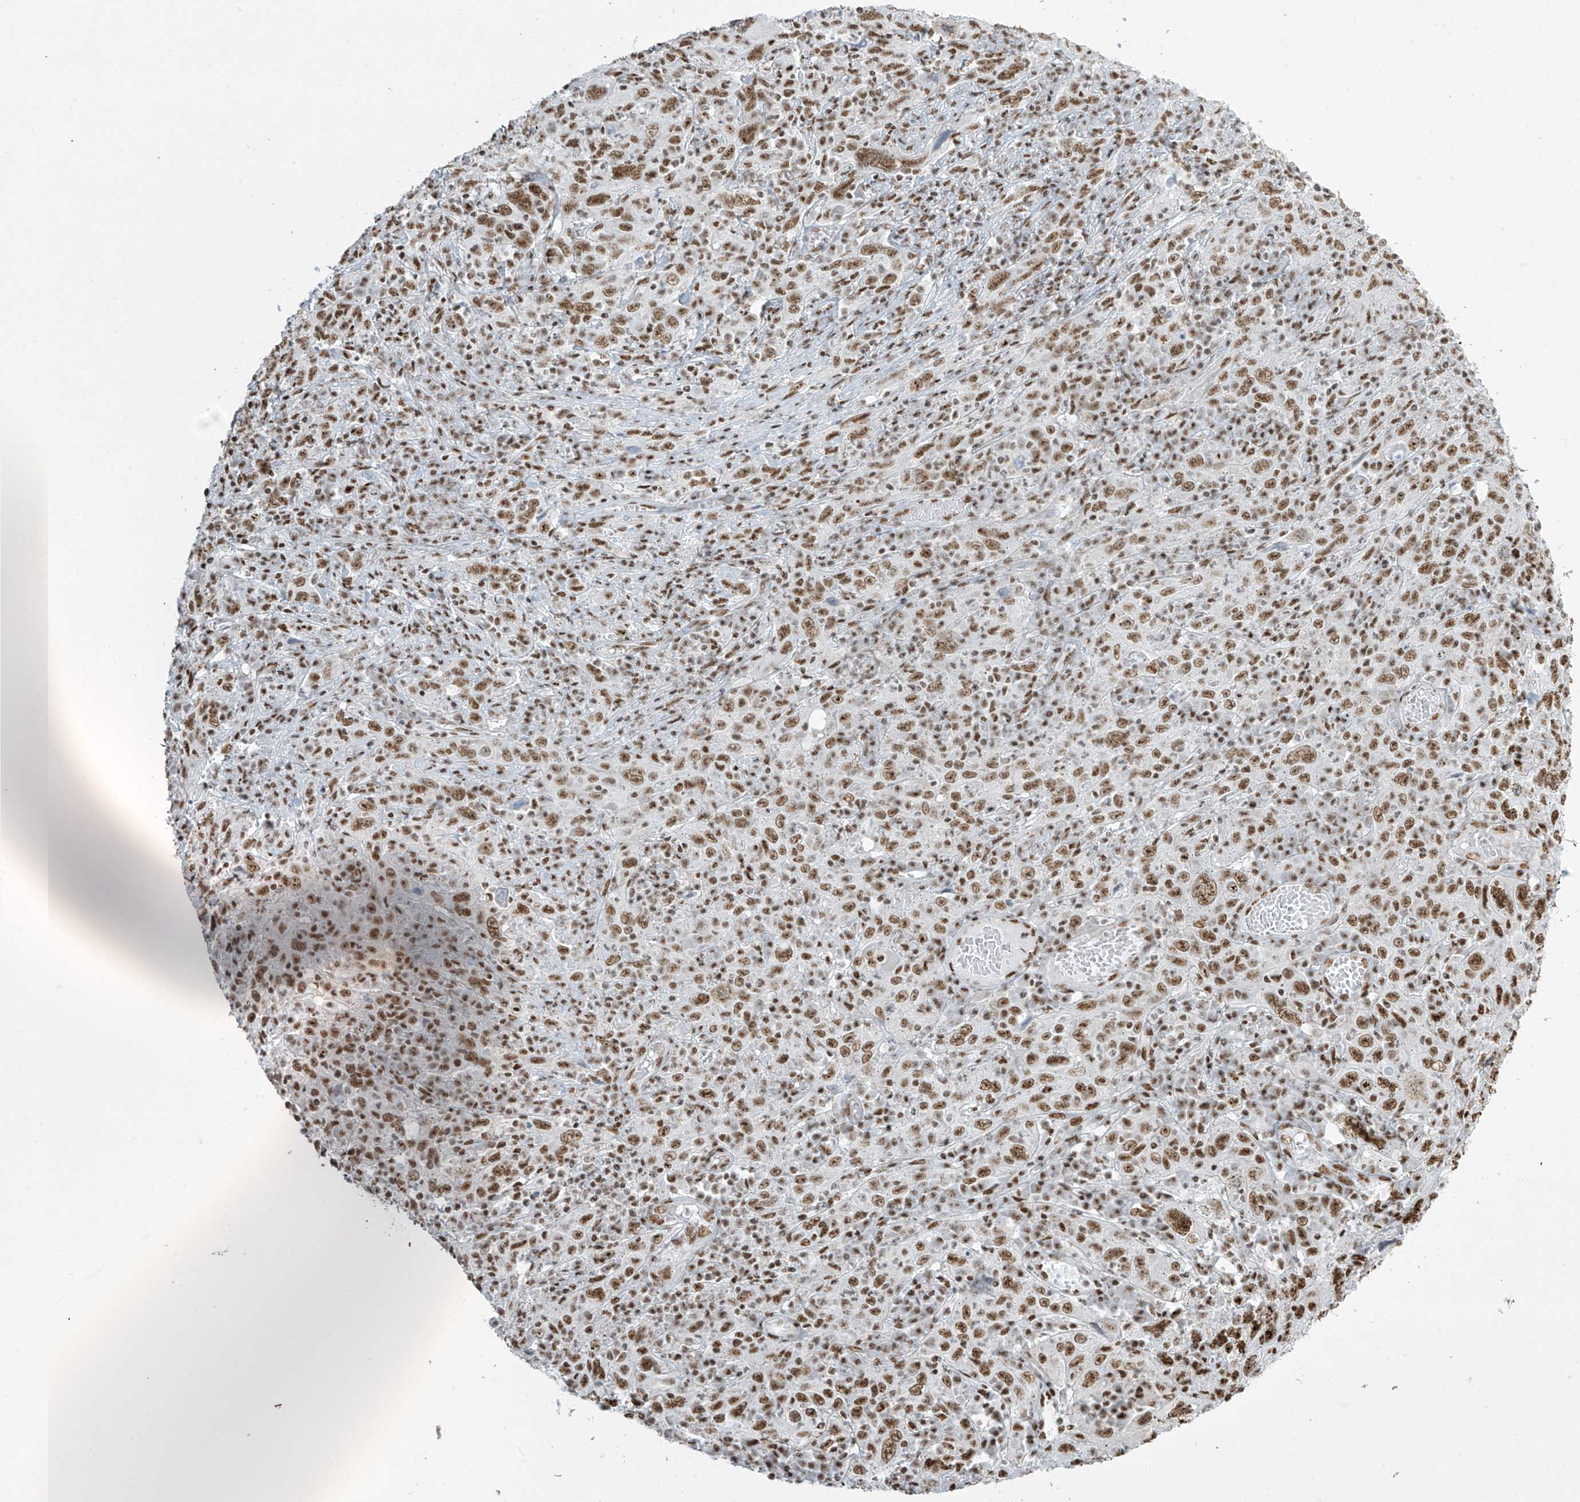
{"staining": {"intensity": "moderate", "quantity": ">75%", "location": "nuclear"}, "tissue": "cervical cancer", "cell_type": "Tumor cells", "image_type": "cancer", "snomed": [{"axis": "morphology", "description": "Squamous cell carcinoma, NOS"}, {"axis": "topography", "description": "Cervix"}], "caption": "IHC image of neoplastic tissue: cervical cancer (squamous cell carcinoma) stained using immunohistochemistry (IHC) displays medium levels of moderate protein expression localized specifically in the nuclear of tumor cells, appearing as a nuclear brown color.", "gene": "MS4A6A", "patient": {"sex": "female", "age": 46}}